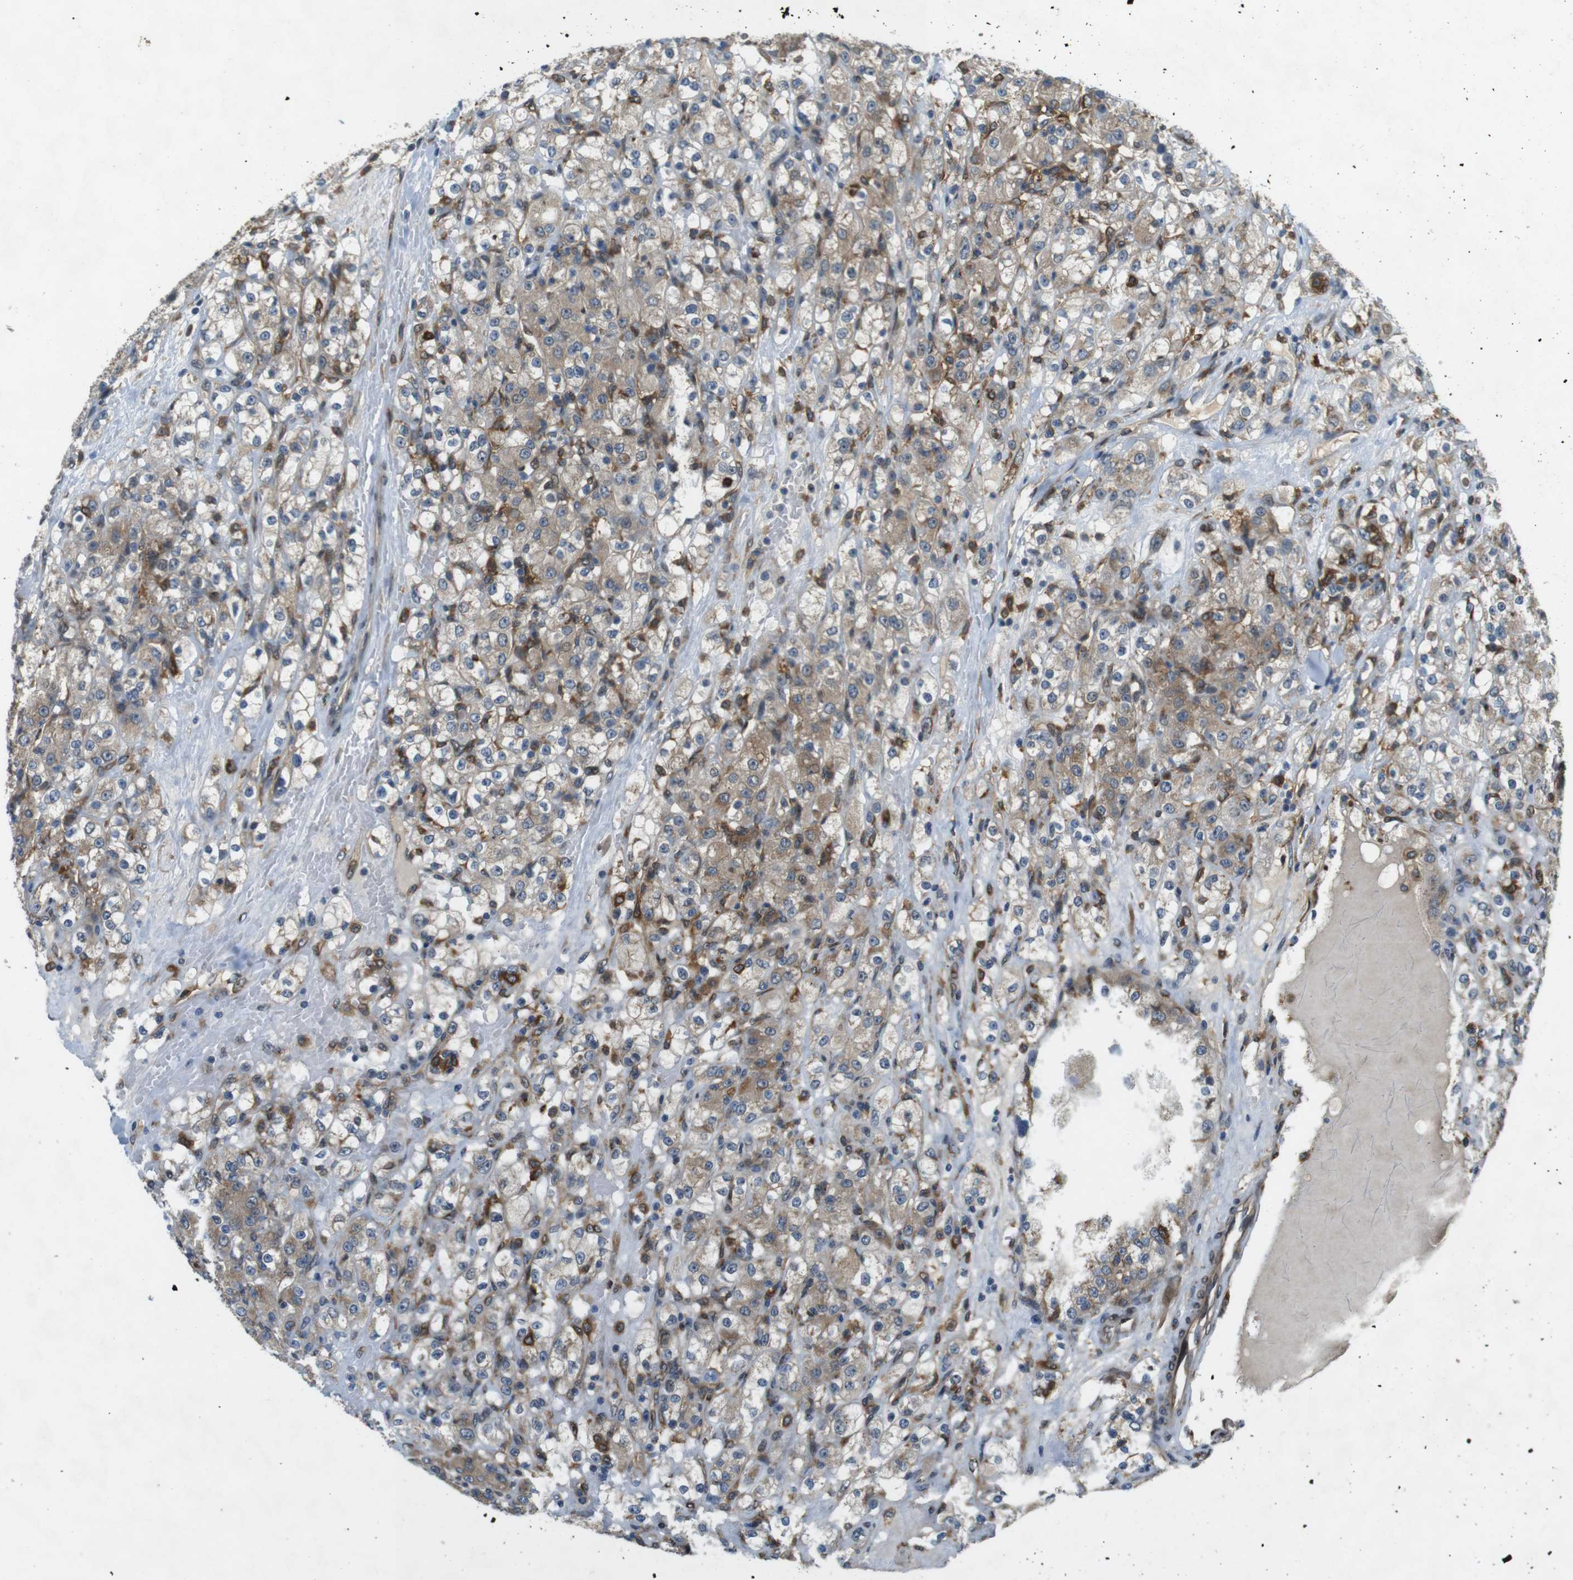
{"staining": {"intensity": "moderate", "quantity": "<25%", "location": "cytoplasmic/membranous"}, "tissue": "renal cancer", "cell_type": "Tumor cells", "image_type": "cancer", "snomed": [{"axis": "morphology", "description": "Normal tissue, NOS"}, {"axis": "morphology", "description": "Adenocarcinoma, NOS"}, {"axis": "topography", "description": "Kidney"}], "caption": "The immunohistochemical stain labels moderate cytoplasmic/membranous positivity in tumor cells of renal adenocarcinoma tissue.", "gene": "PALD1", "patient": {"sex": "male", "age": 61}}